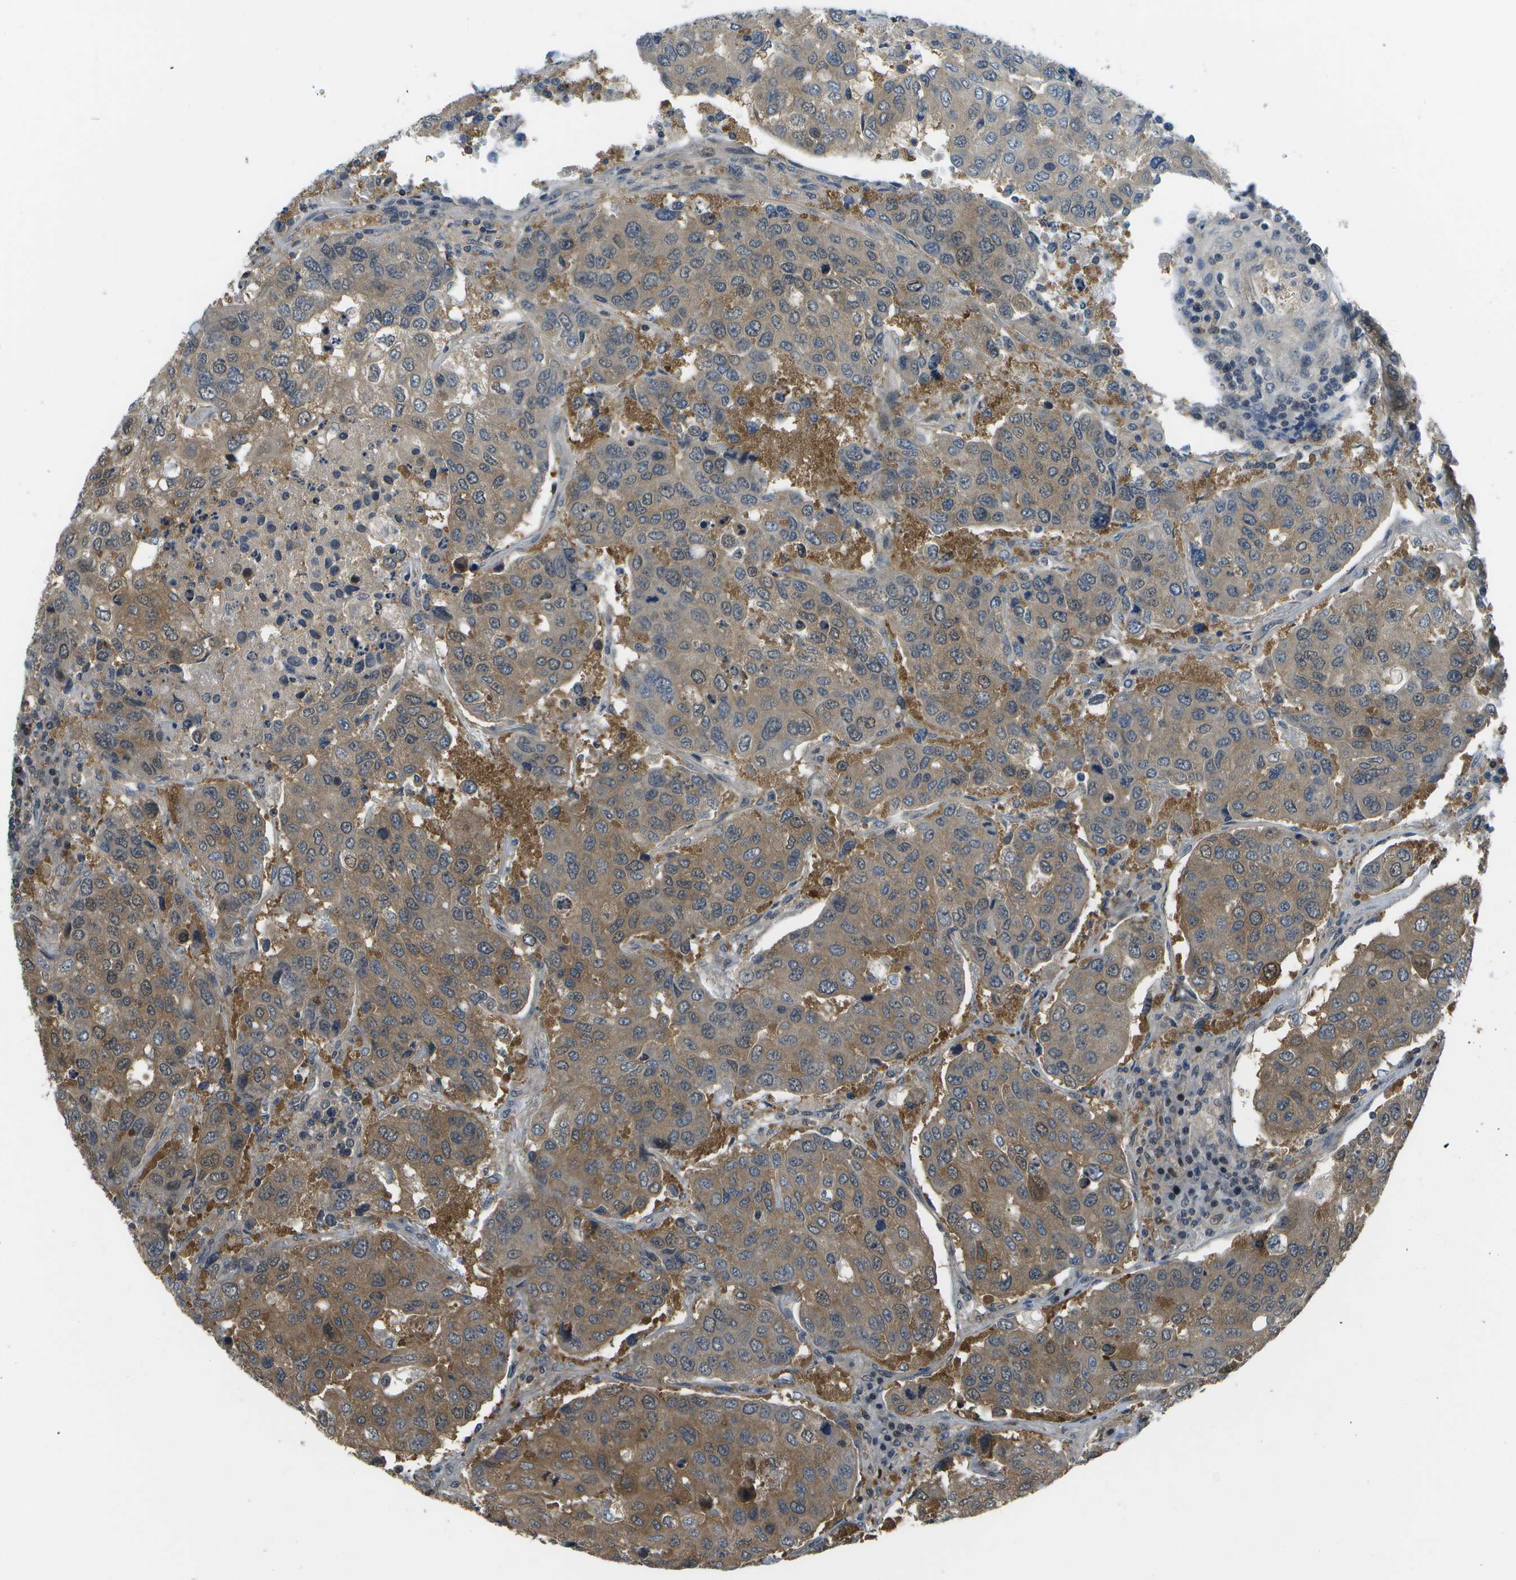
{"staining": {"intensity": "moderate", "quantity": ">75%", "location": "cytoplasmic/membranous"}, "tissue": "urothelial cancer", "cell_type": "Tumor cells", "image_type": "cancer", "snomed": [{"axis": "morphology", "description": "Urothelial carcinoma, High grade"}, {"axis": "topography", "description": "Lymph node"}, {"axis": "topography", "description": "Urinary bladder"}], "caption": "Immunohistochemical staining of human urothelial cancer displays medium levels of moderate cytoplasmic/membranous expression in about >75% of tumor cells. (DAB IHC, brown staining for protein, blue staining for nuclei).", "gene": "ENPP5", "patient": {"sex": "male", "age": 51}}